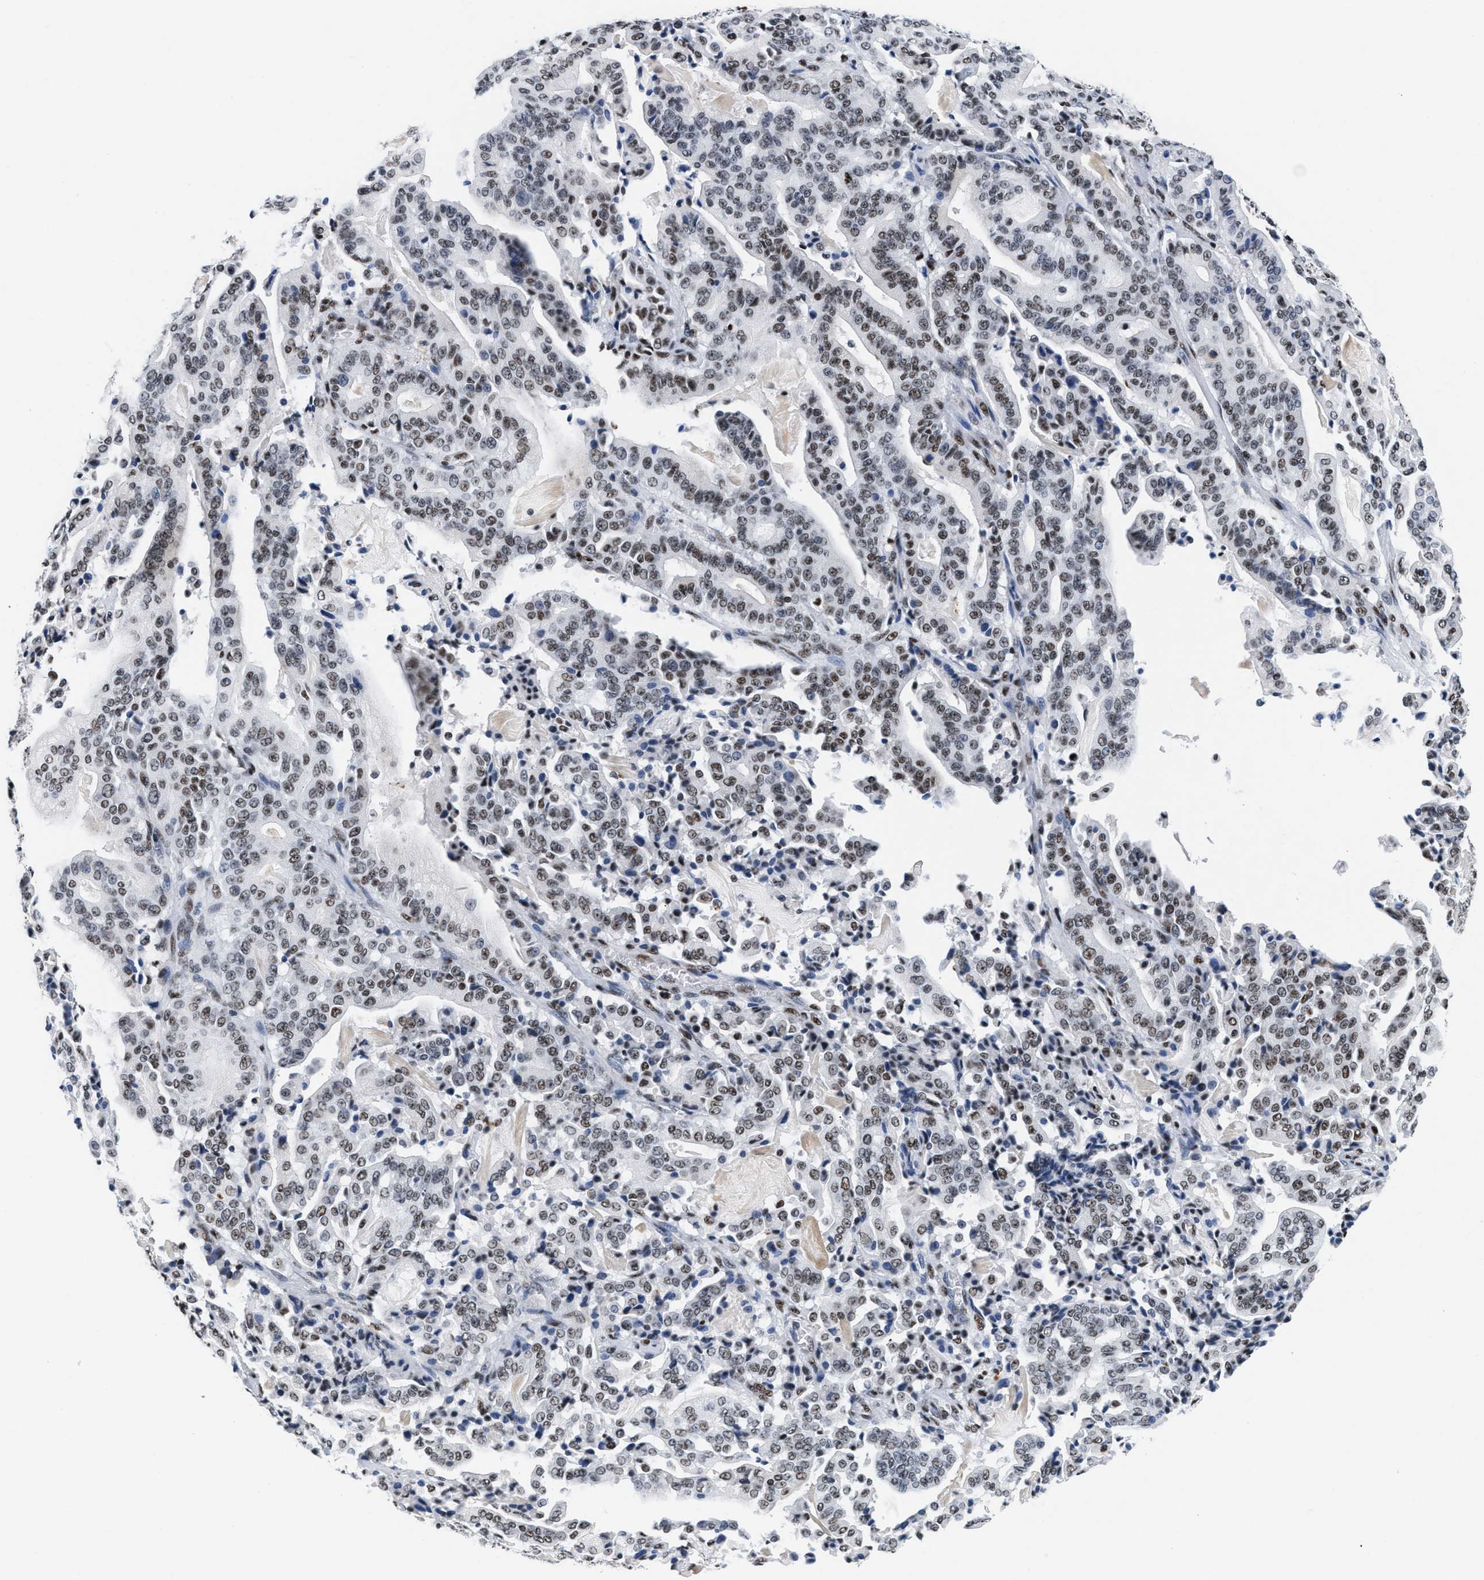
{"staining": {"intensity": "moderate", "quantity": ">75%", "location": "nuclear"}, "tissue": "pancreatic cancer", "cell_type": "Tumor cells", "image_type": "cancer", "snomed": [{"axis": "morphology", "description": "Adenocarcinoma, NOS"}, {"axis": "topography", "description": "Pancreas"}], "caption": "Adenocarcinoma (pancreatic) stained with a protein marker exhibits moderate staining in tumor cells.", "gene": "RAD50", "patient": {"sex": "male", "age": 63}}